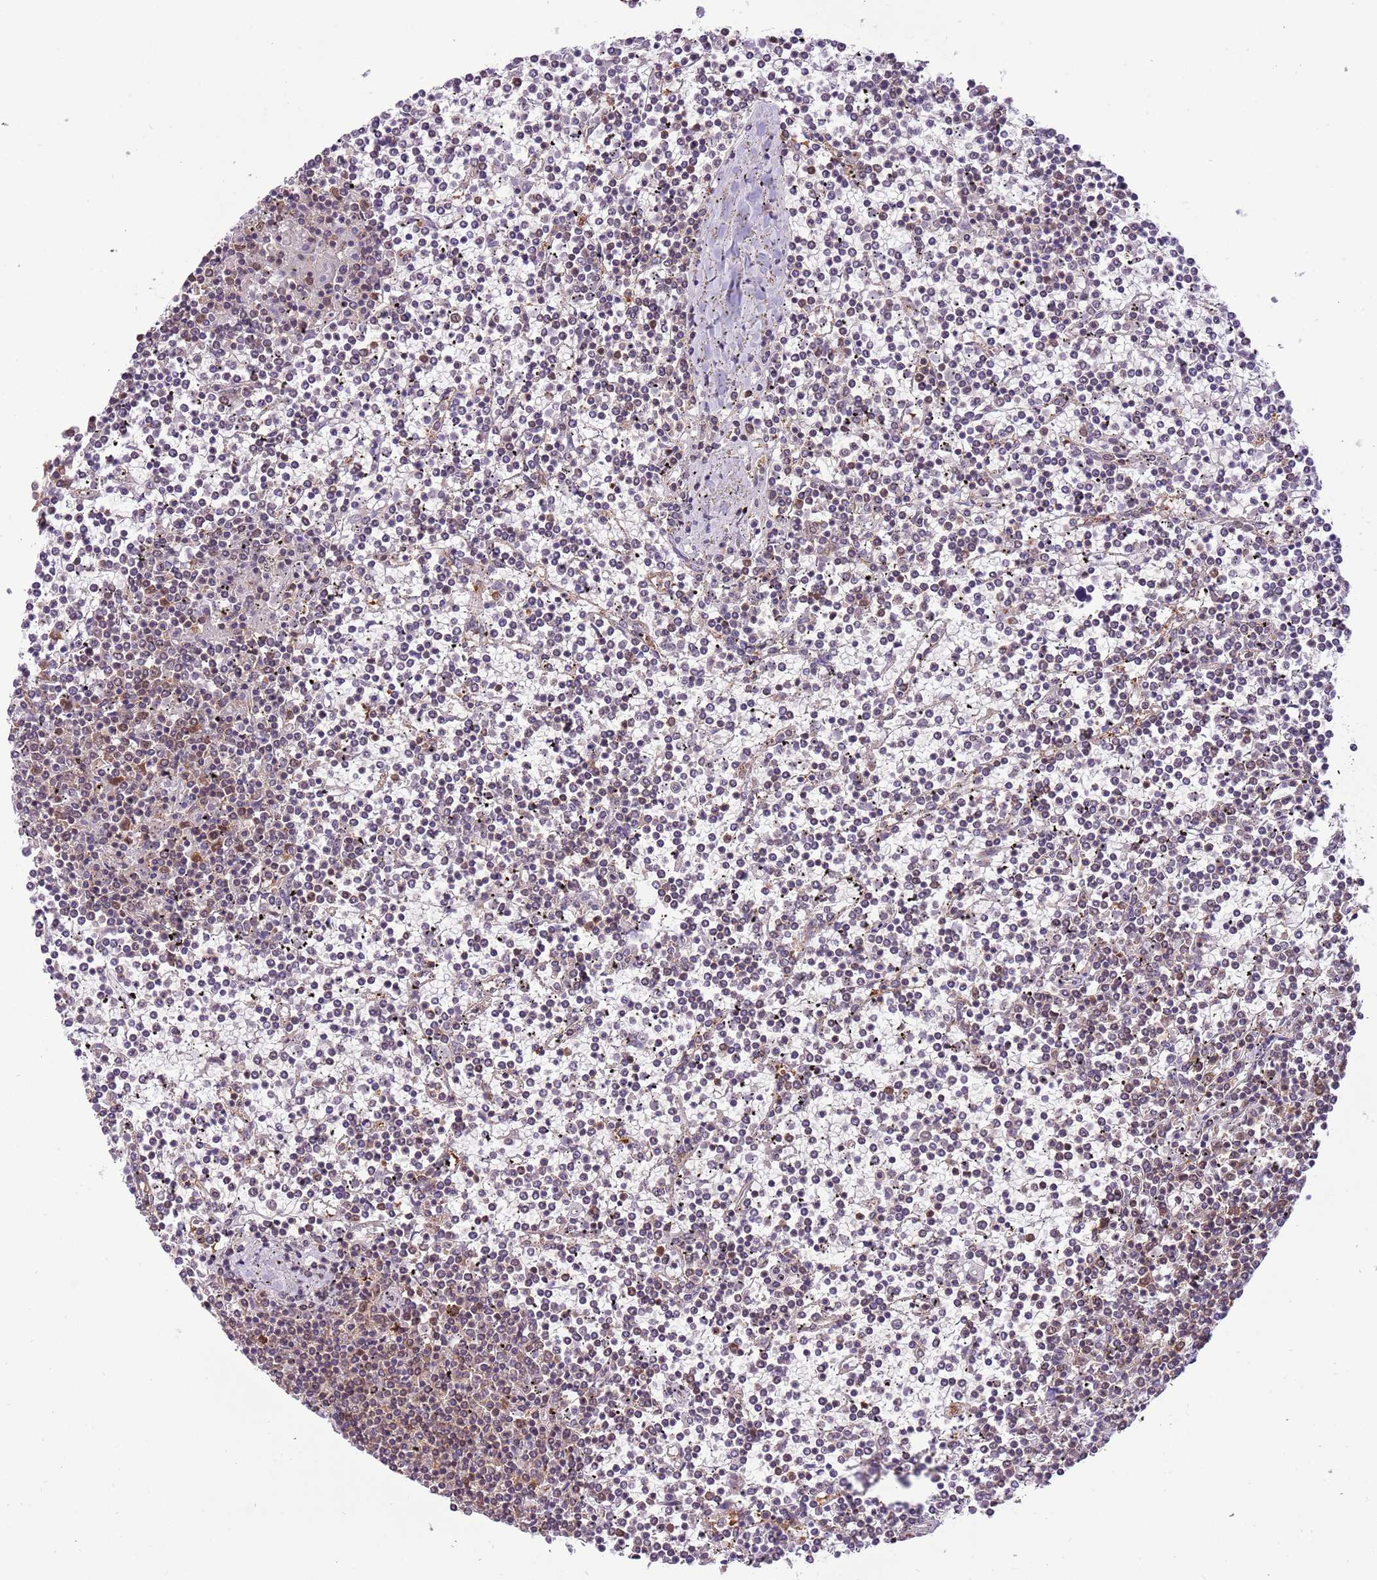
{"staining": {"intensity": "weak", "quantity": "<25%", "location": "cytoplasmic/membranous"}, "tissue": "lymphoma", "cell_type": "Tumor cells", "image_type": "cancer", "snomed": [{"axis": "morphology", "description": "Malignant lymphoma, non-Hodgkin's type, Low grade"}, {"axis": "topography", "description": "Spleen"}], "caption": "The micrograph shows no significant positivity in tumor cells of malignant lymphoma, non-Hodgkin's type (low-grade).", "gene": "STIP1", "patient": {"sex": "female", "age": 19}}